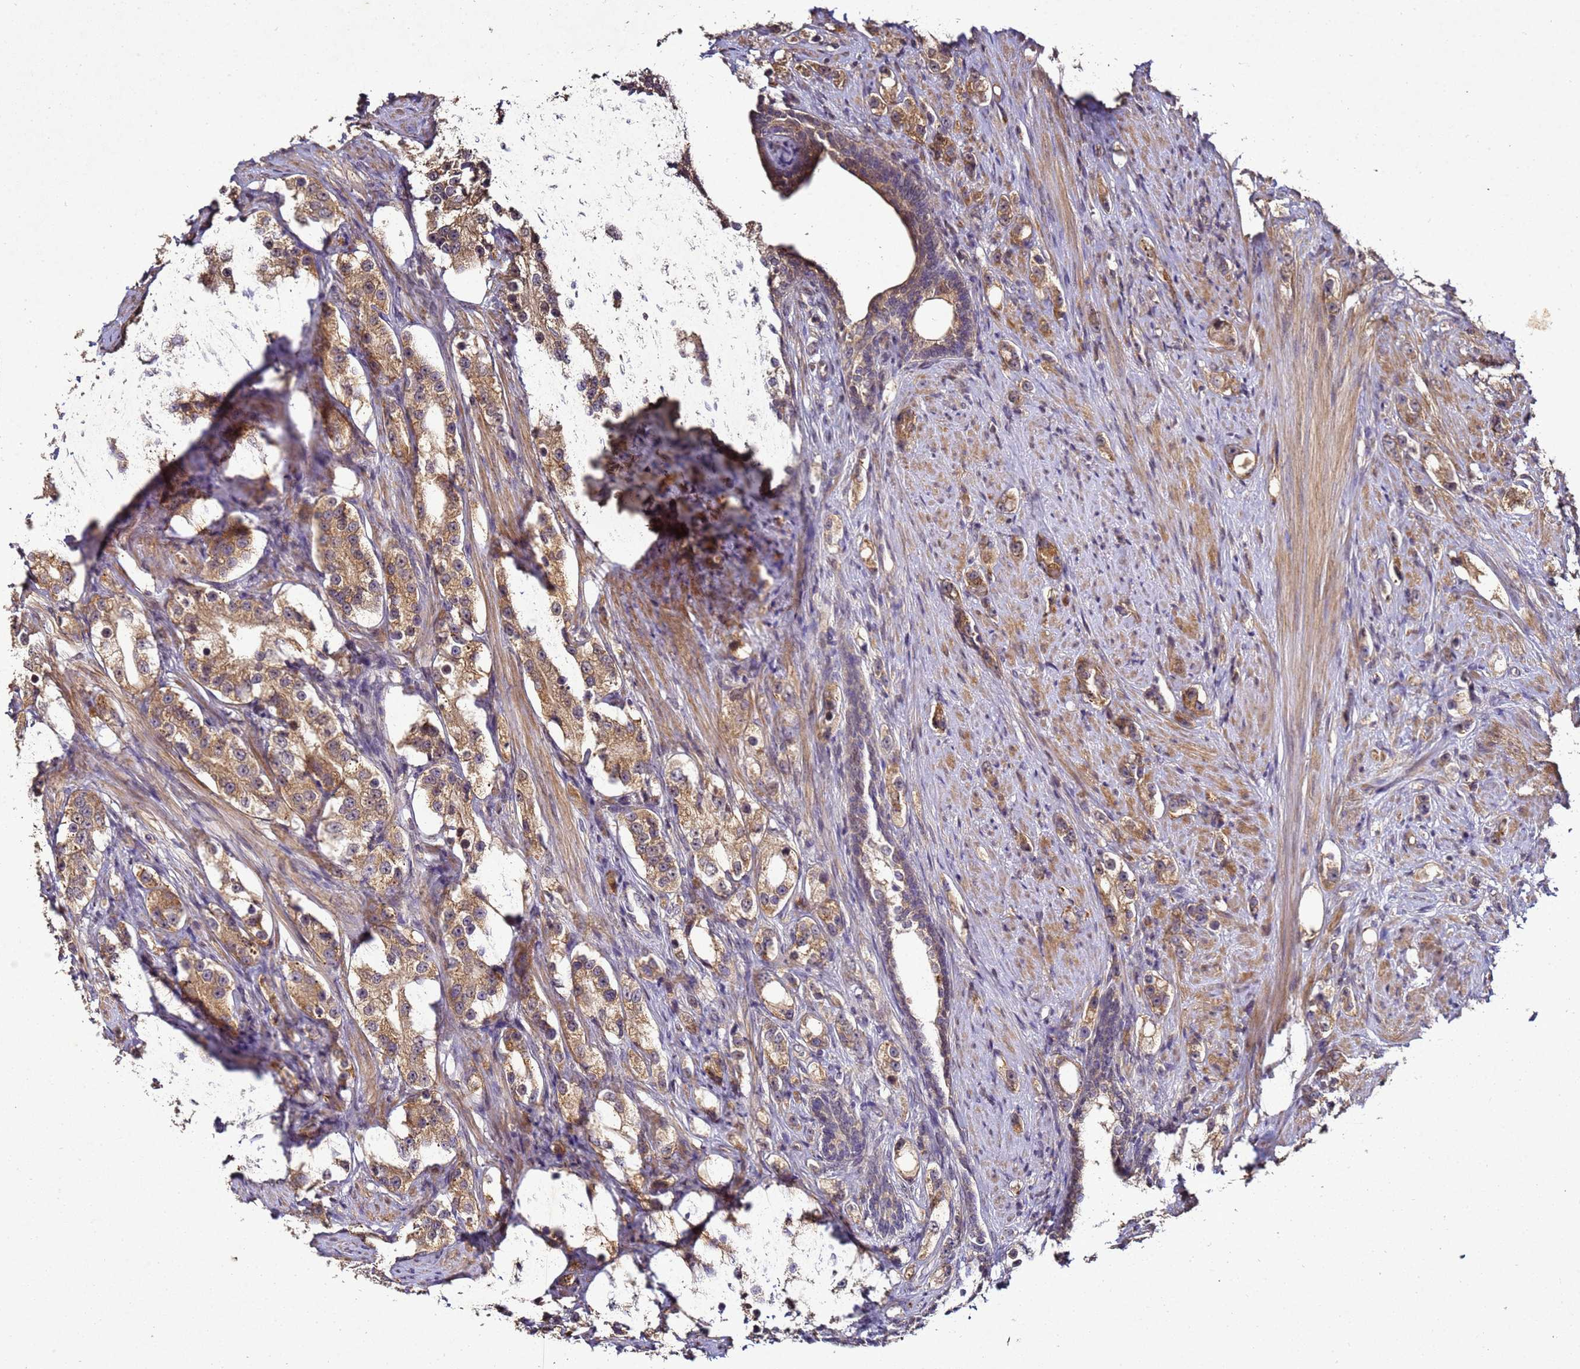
{"staining": {"intensity": "moderate", "quantity": ">75%", "location": "cytoplasmic/membranous"}, "tissue": "prostate cancer", "cell_type": "Tumor cells", "image_type": "cancer", "snomed": [{"axis": "morphology", "description": "Adenocarcinoma, High grade"}, {"axis": "topography", "description": "Prostate"}], "caption": "Protein staining exhibits moderate cytoplasmic/membranous expression in about >75% of tumor cells in prostate cancer (high-grade adenocarcinoma).", "gene": "ANKRD17", "patient": {"sex": "male", "age": 63}}